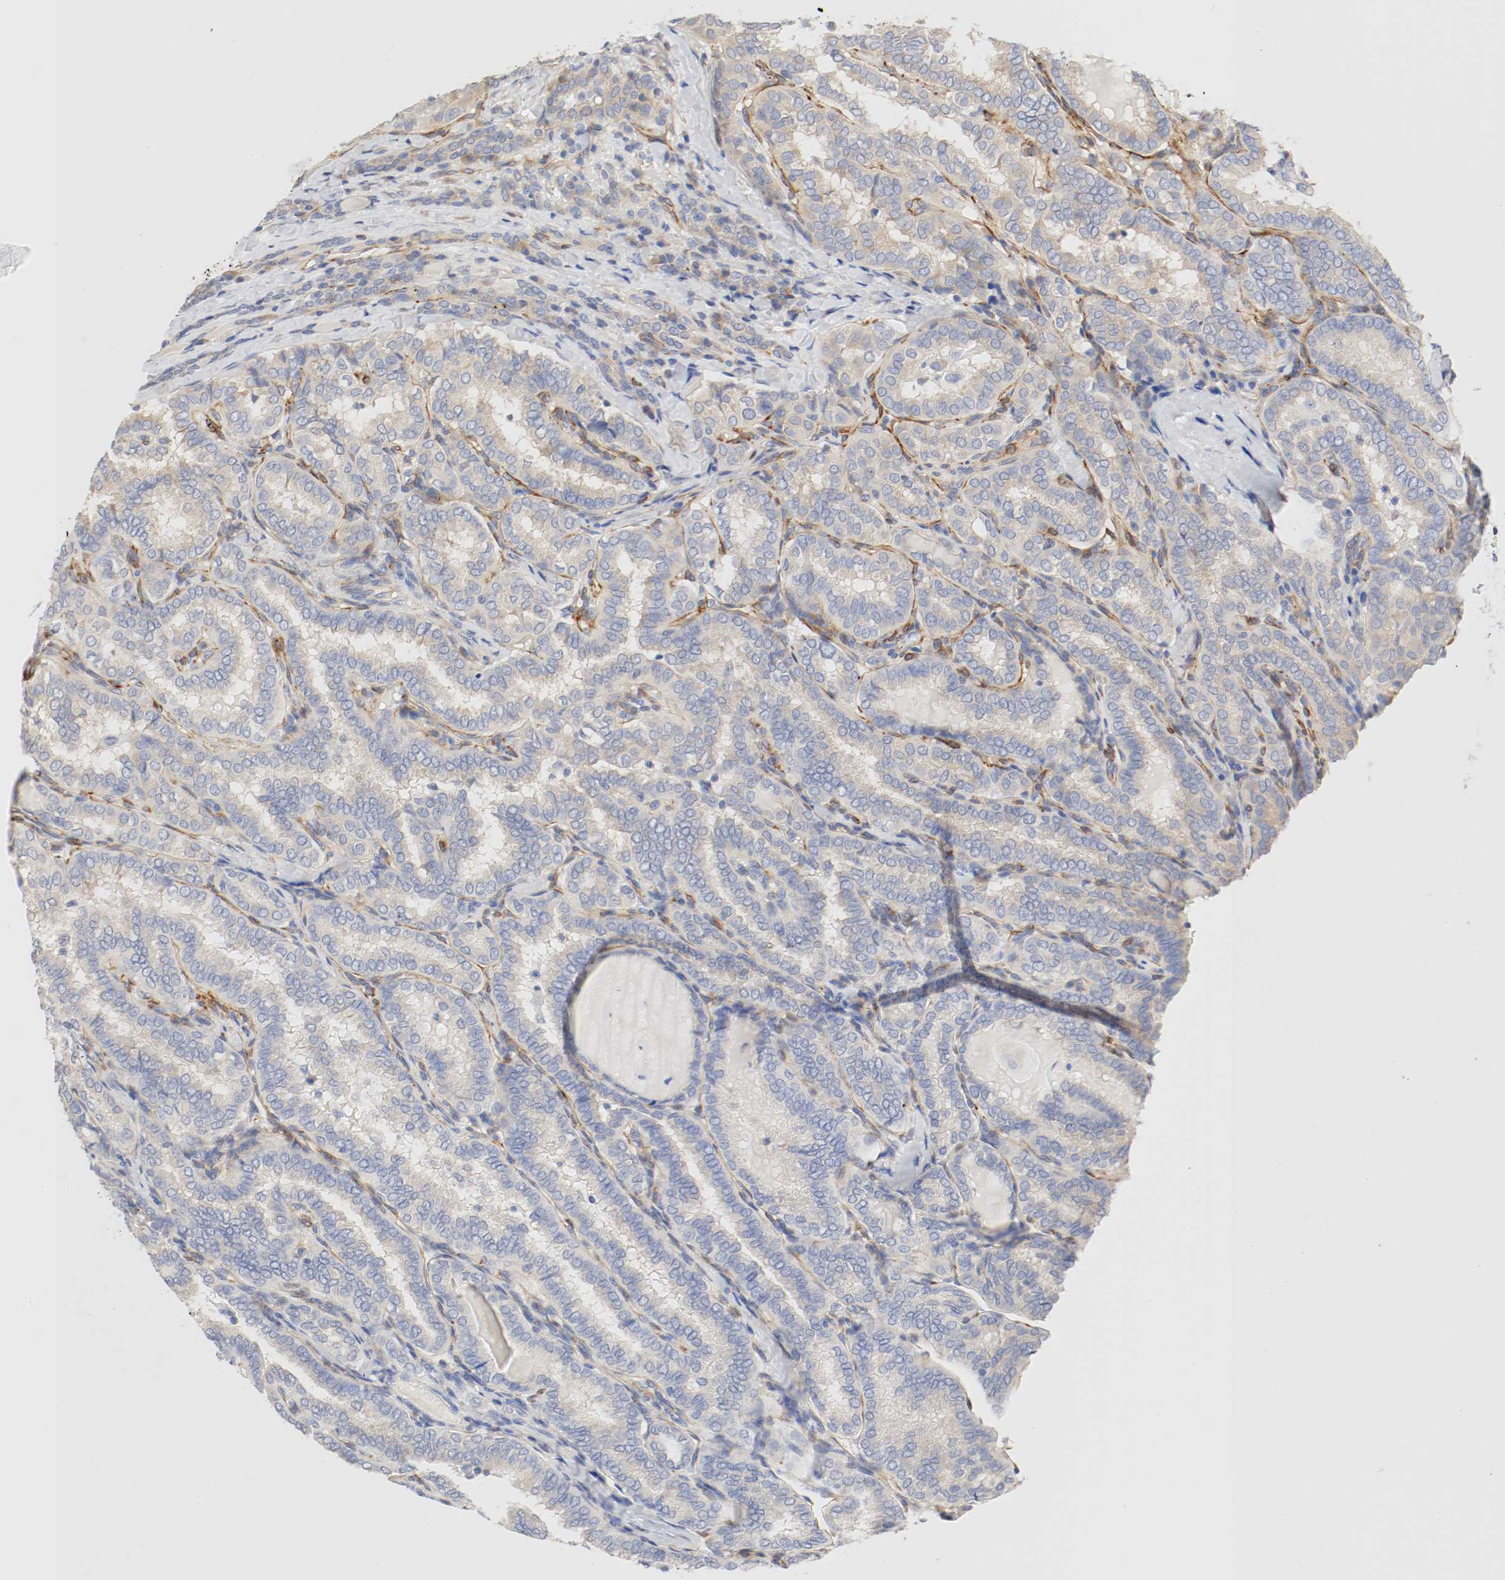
{"staining": {"intensity": "moderate", "quantity": ">75%", "location": "cytoplasmic/membranous"}, "tissue": "thyroid cancer", "cell_type": "Tumor cells", "image_type": "cancer", "snomed": [{"axis": "morphology", "description": "Papillary adenocarcinoma, NOS"}, {"axis": "topography", "description": "Thyroid gland"}], "caption": "Thyroid papillary adenocarcinoma stained with IHC reveals moderate cytoplasmic/membranous expression in about >75% of tumor cells. The staining was performed using DAB (3,3'-diaminobenzidine), with brown indicating positive protein expression. Nuclei are stained blue with hematoxylin.", "gene": "GIT1", "patient": {"sex": "female", "age": 30}}